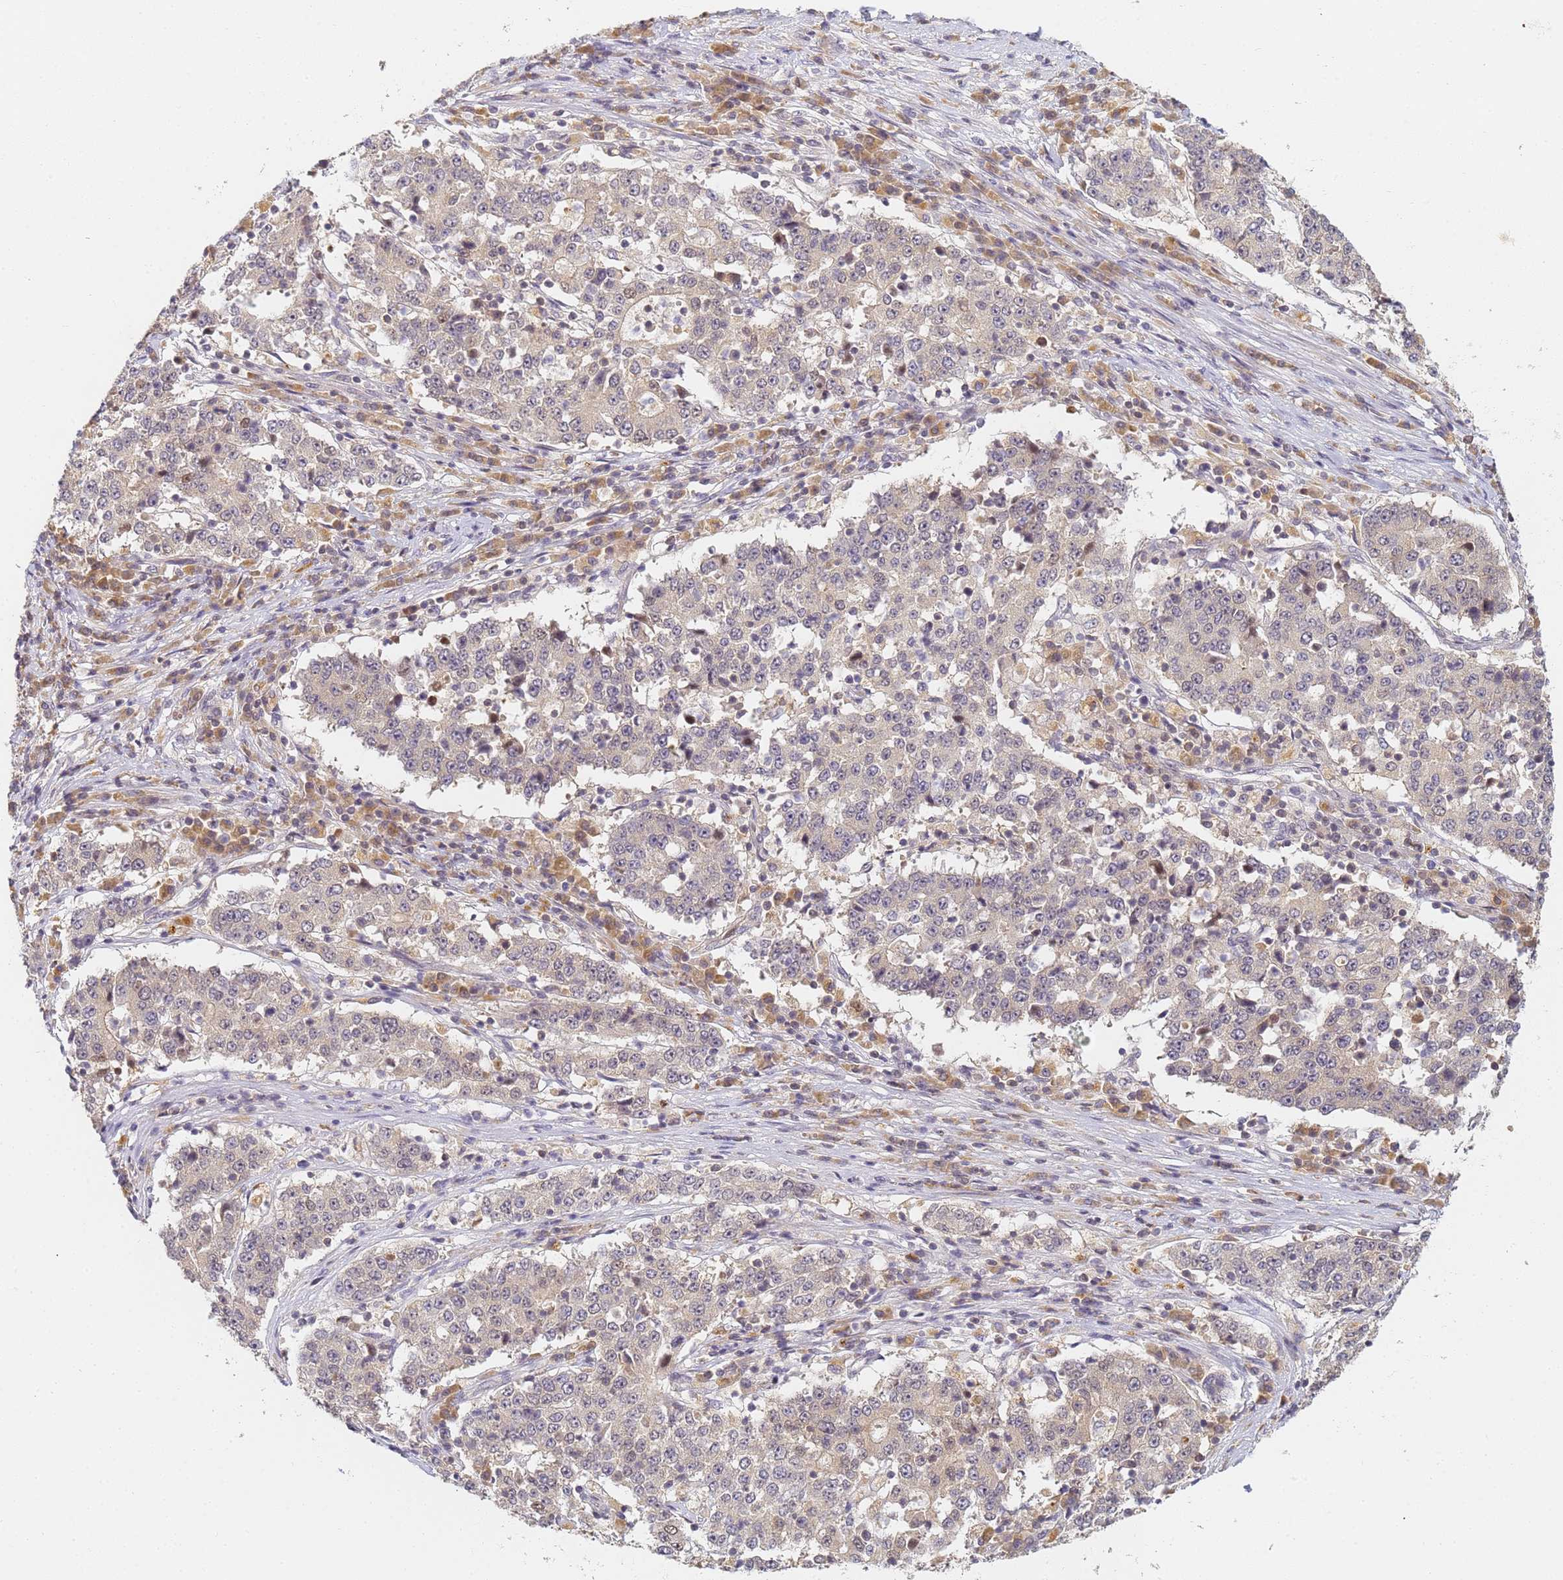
{"staining": {"intensity": "weak", "quantity": "<25%", "location": "nuclear"}, "tissue": "stomach cancer", "cell_type": "Tumor cells", "image_type": "cancer", "snomed": [{"axis": "morphology", "description": "Adenocarcinoma, NOS"}, {"axis": "topography", "description": "Stomach"}], "caption": "Tumor cells are negative for protein expression in human stomach adenocarcinoma. Nuclei are stained in blue.", "gene": "HMCES", "patient": {"sex": "male", "age": 59}}